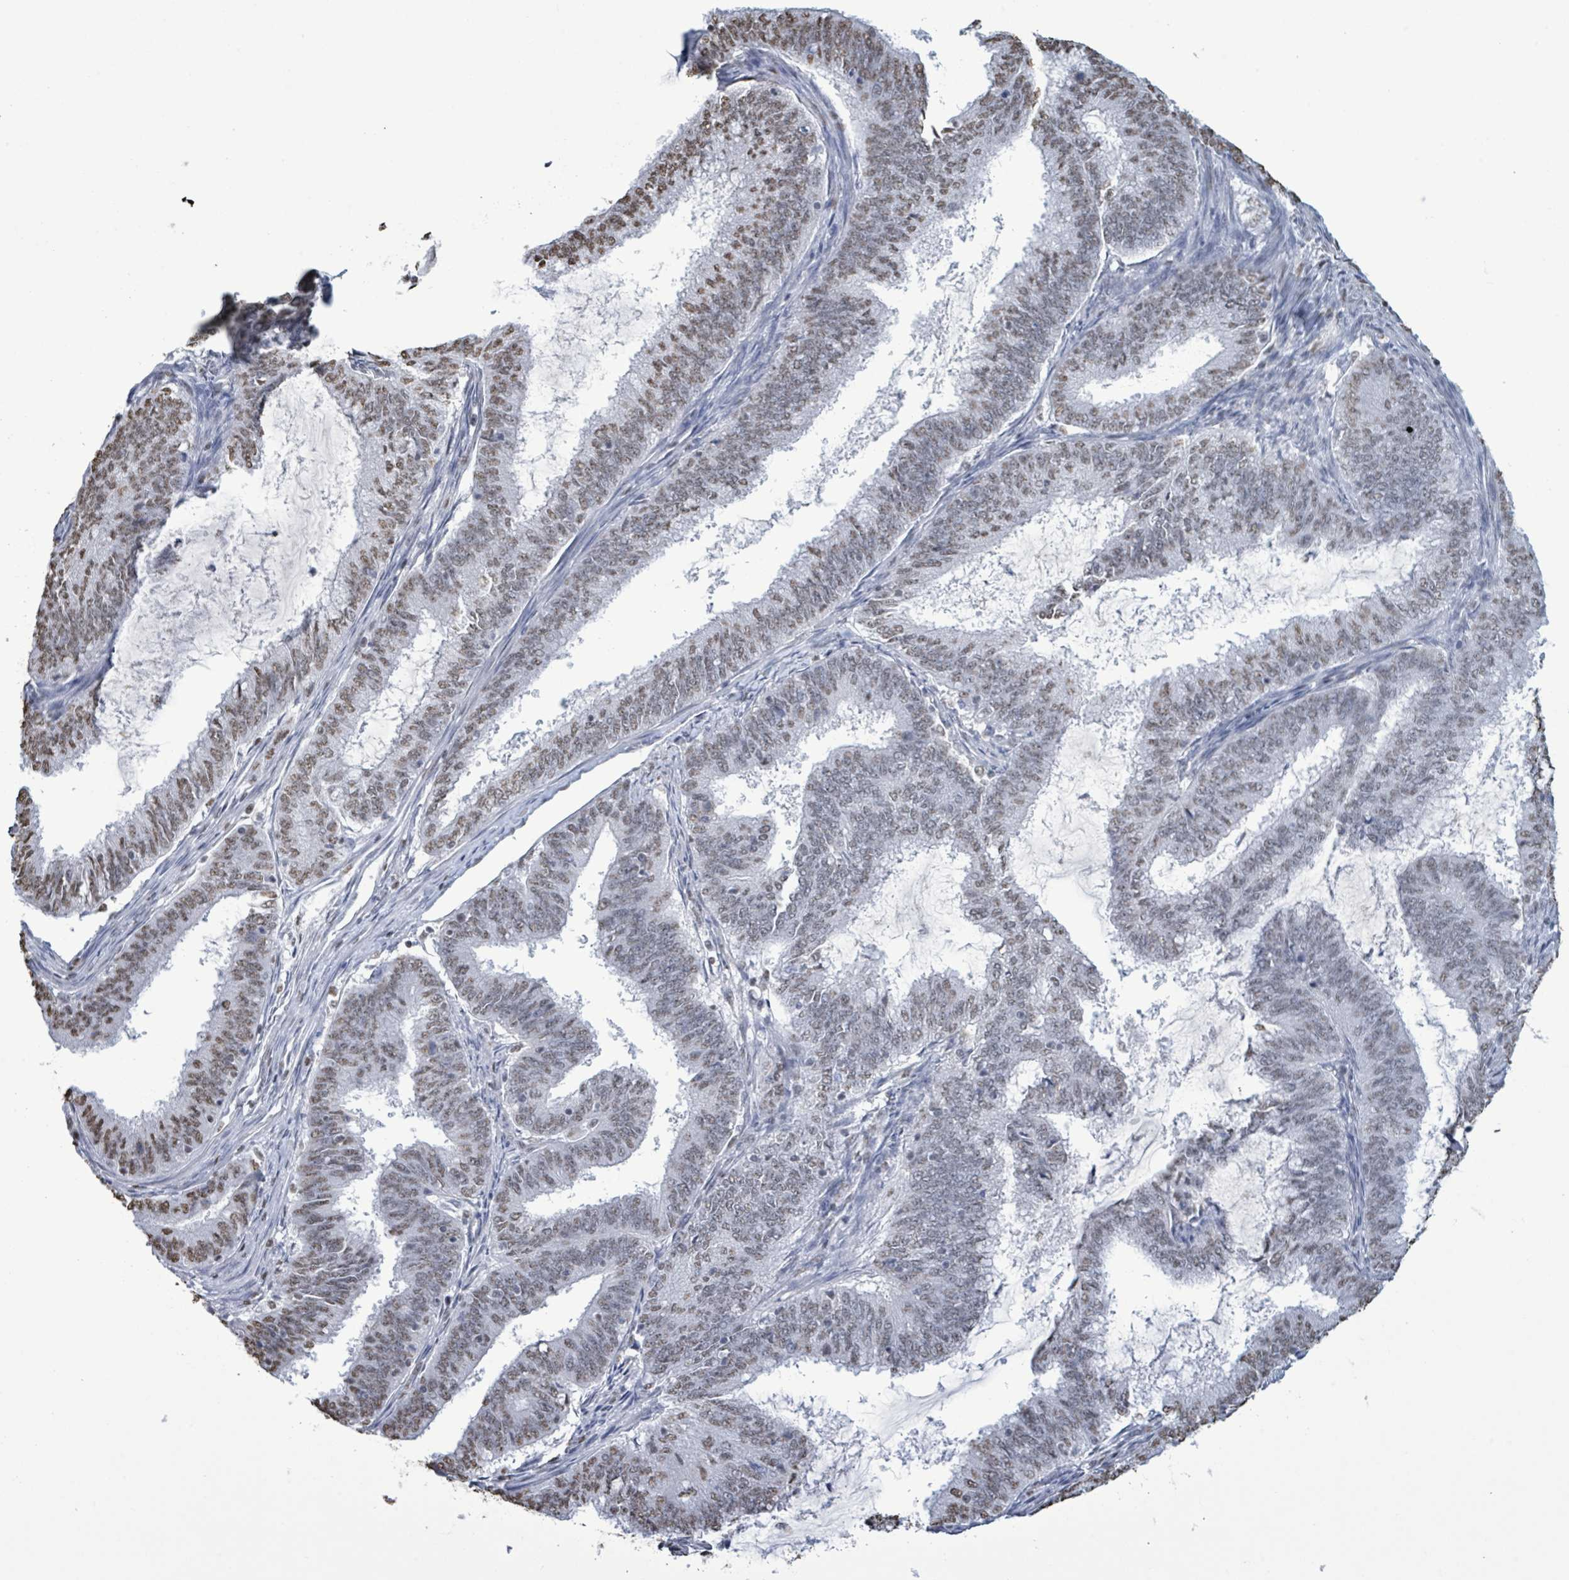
{"staining": {"intensity": "weak", "quantity": "25%-75%", "location": "nuclear"}, "tissue": "endometrial cancer", "cell_type": "Tumor cells", "image_type": "cancer", "snomed": [{"axis": "morphology", "description": "Adenocarcinoma, NOS"}, {"axis": "topography", "description": "Endometrium"}], "caption": "DAB (3,3'-diaminobenzidine) immunohistochemical staining of endometrial adenocarcinoma demonstrates weak nuclear protein staining in about 25%-75% of tumor cells.", "gene": "SAMD14", "patient": {"sex": "female", "age": 51}}